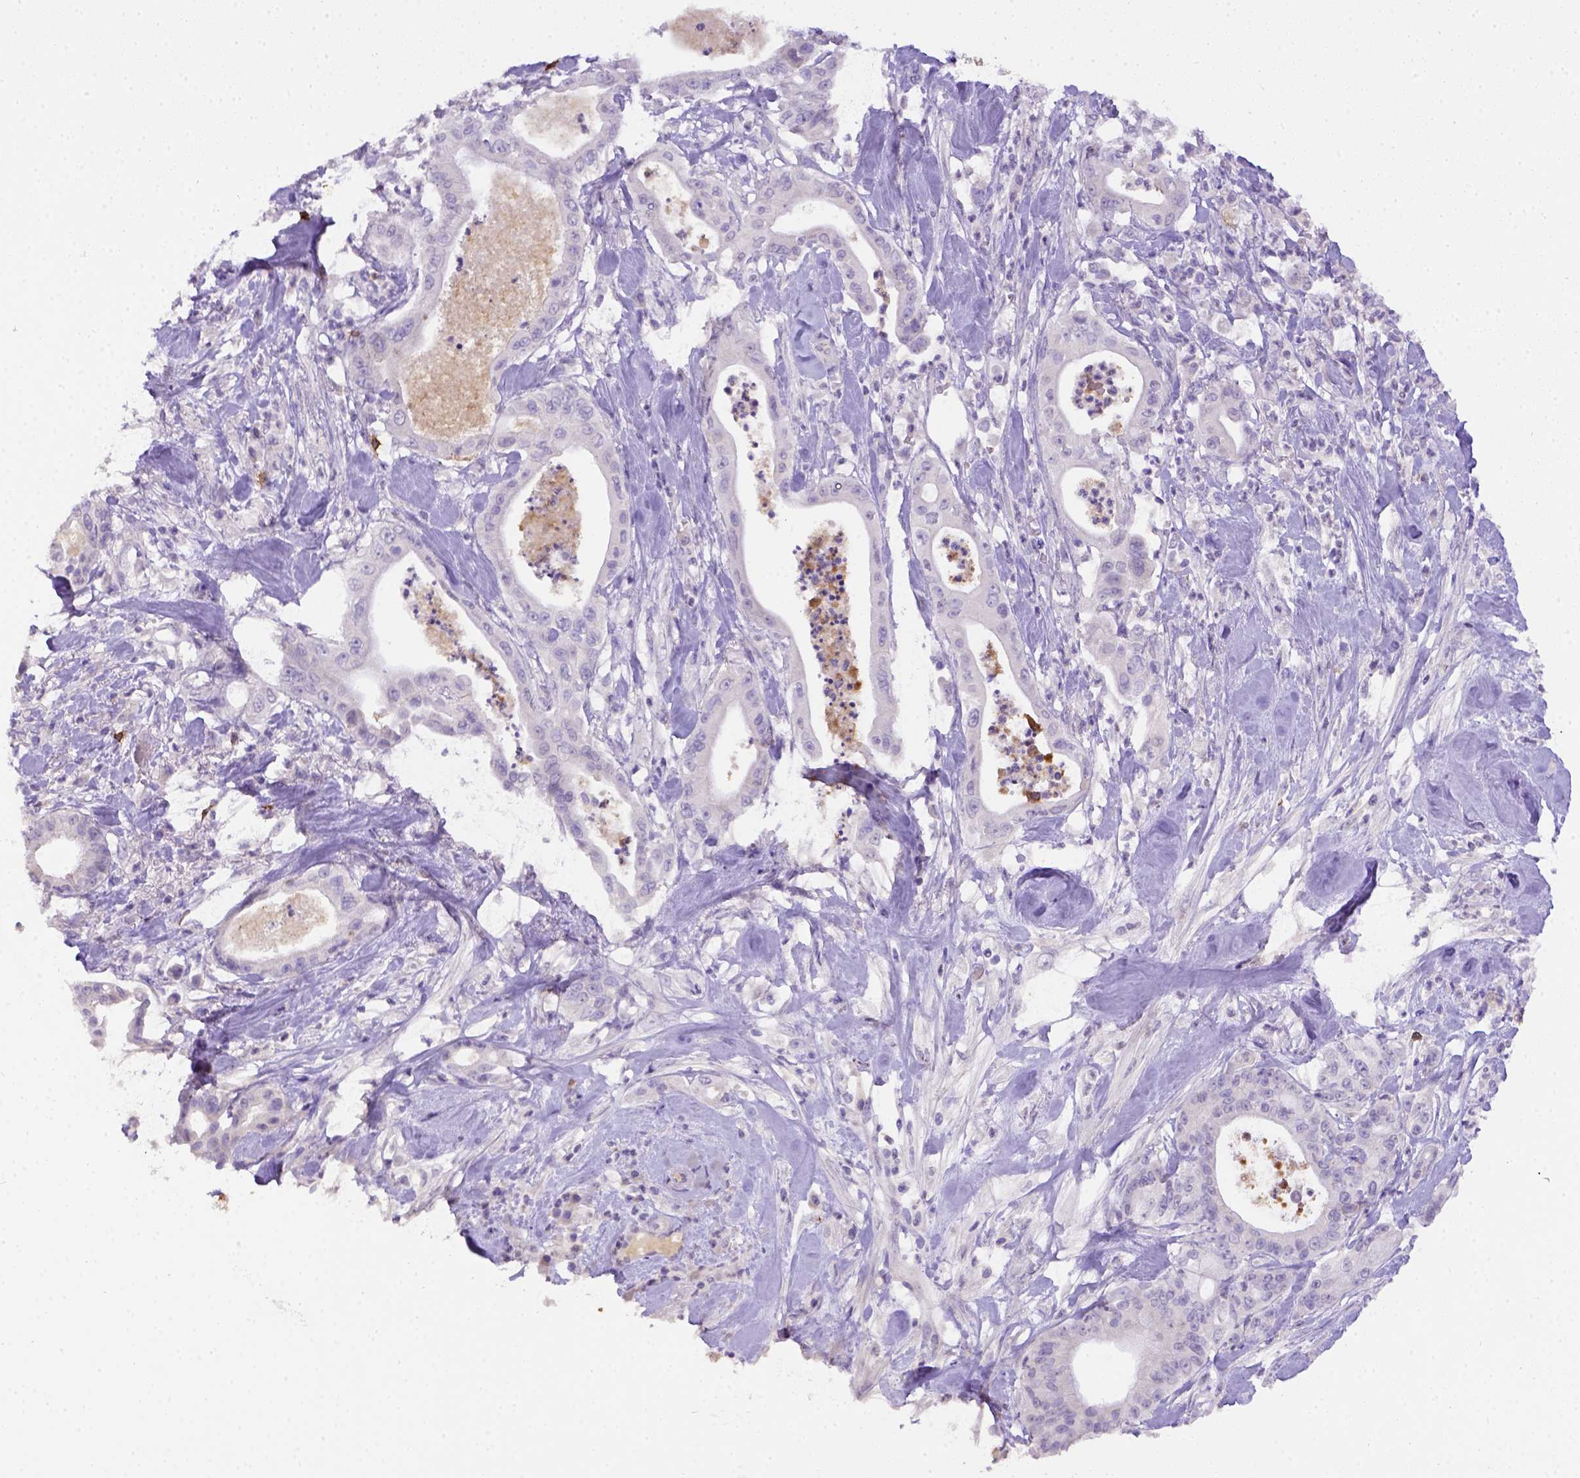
{"staining": {"intensity": "negative", "quantity": "none", "location": "none"}, "tissue": "pancreatic cancer", "cell_type": "Tumor cells", "image_type": "cancer", "snomed": [{"axis": "morphology", "description": "Adenocarcinoma, NOS"}, {"axis": "topography", "description": "Pancreas"}], "caption": "Tumor cells are negative for brown protein staining in pancreatic adenocarcinoma.", "gene": "B3GAT1", "patient": {"sex": "male", "age": 71}}